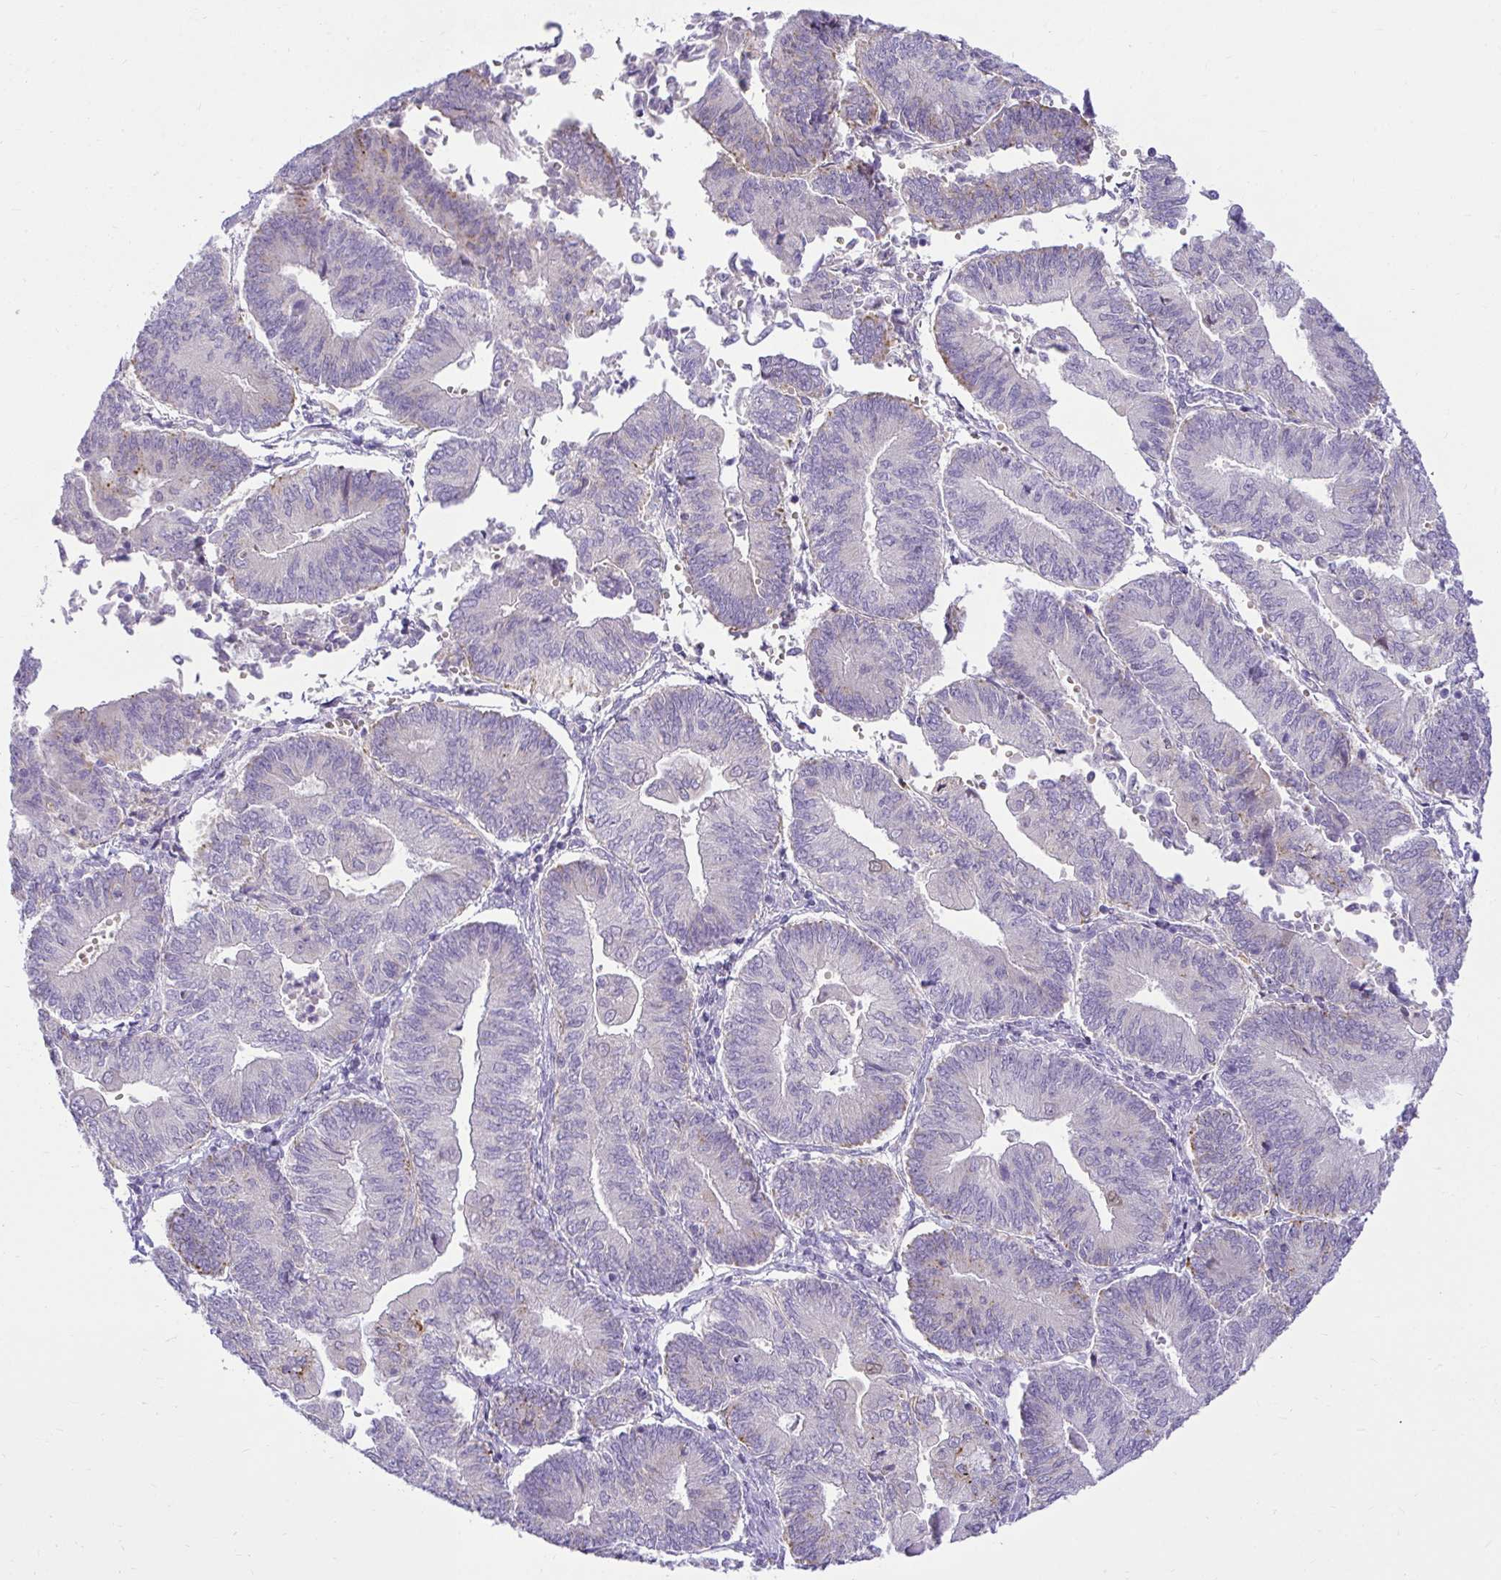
{"staining": {"intensity": "negative", "quantity": "none", "location": "none"}, "tissue": "endometrial cancer", "cell_type": "Tumor cells", "image_type": "cancer", "snomed": [{"axis": "morphology", "description": "Adenocarcinoma, NOS"}, {"axis": "topography", "description": "Endometrium"}], "caption": "Histopathology image shows no significant protein positivity in tumor cells of endometrial cancer.", "gene": "PKN3", "patient": {"sex": "female", "age": 65}}